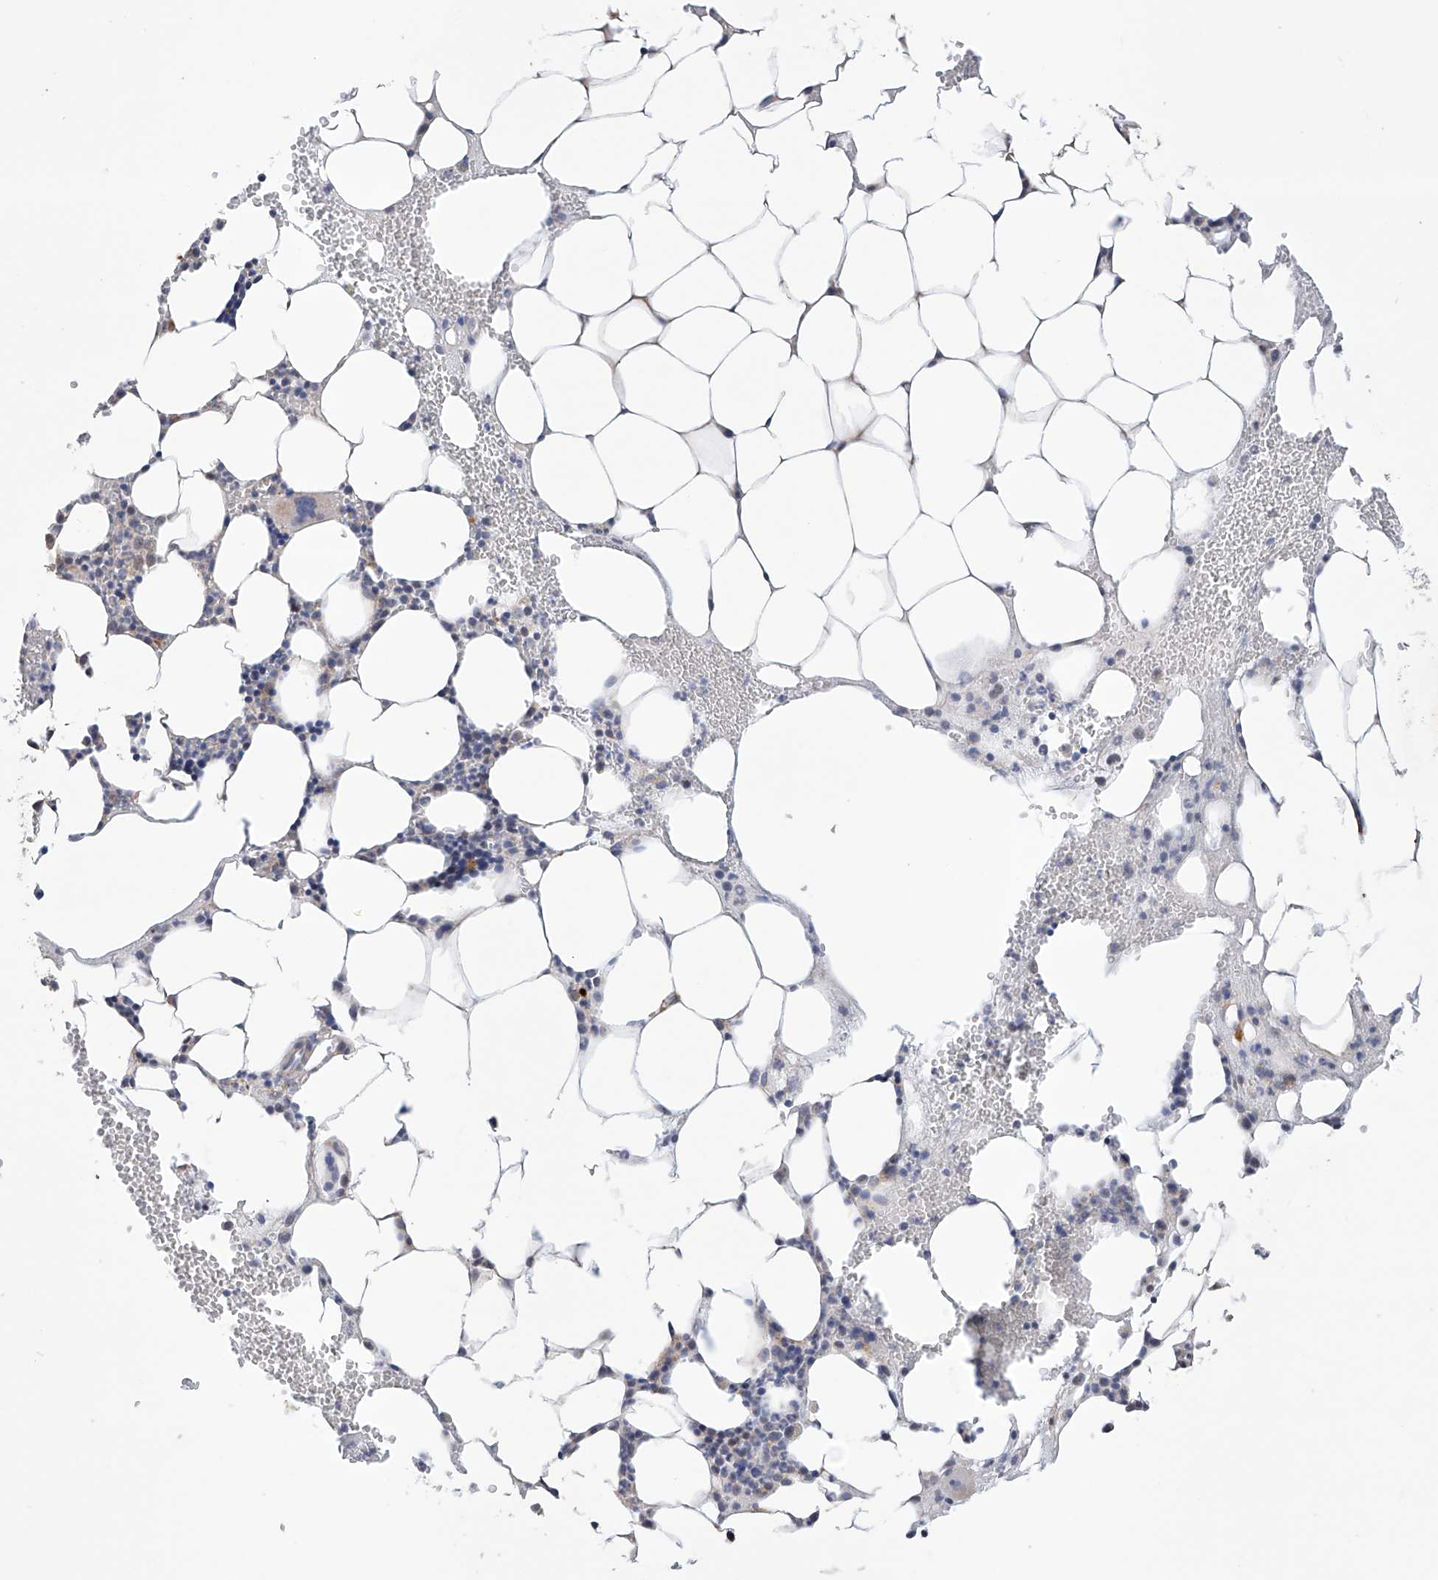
{"staining": {"intensity": "weak", "quantity": "<25%", "location": "cytoplasmic/membranous"}, "tissue": "bone marrow", "cell_type": "Hematopoietic cells", "image_type": "normal", "snomed": [{"axis": "morphology", "description": "Normal tissue, NOS"}, {"axis": "morphology", "description": "Inflammation, NOS"}, {"axis": "topography", "description": "Bone marrow"}], "caption": "Immunohistochemistry (IHC) histopathology image of benign bone marrow: bone marrow stained with DAB (3,3'-diaminobenzidine) reveals no significant protein expression in hematopoietic cells.", "gene": "AFG1L", "patient": {"sex": "female", "age": 78}}